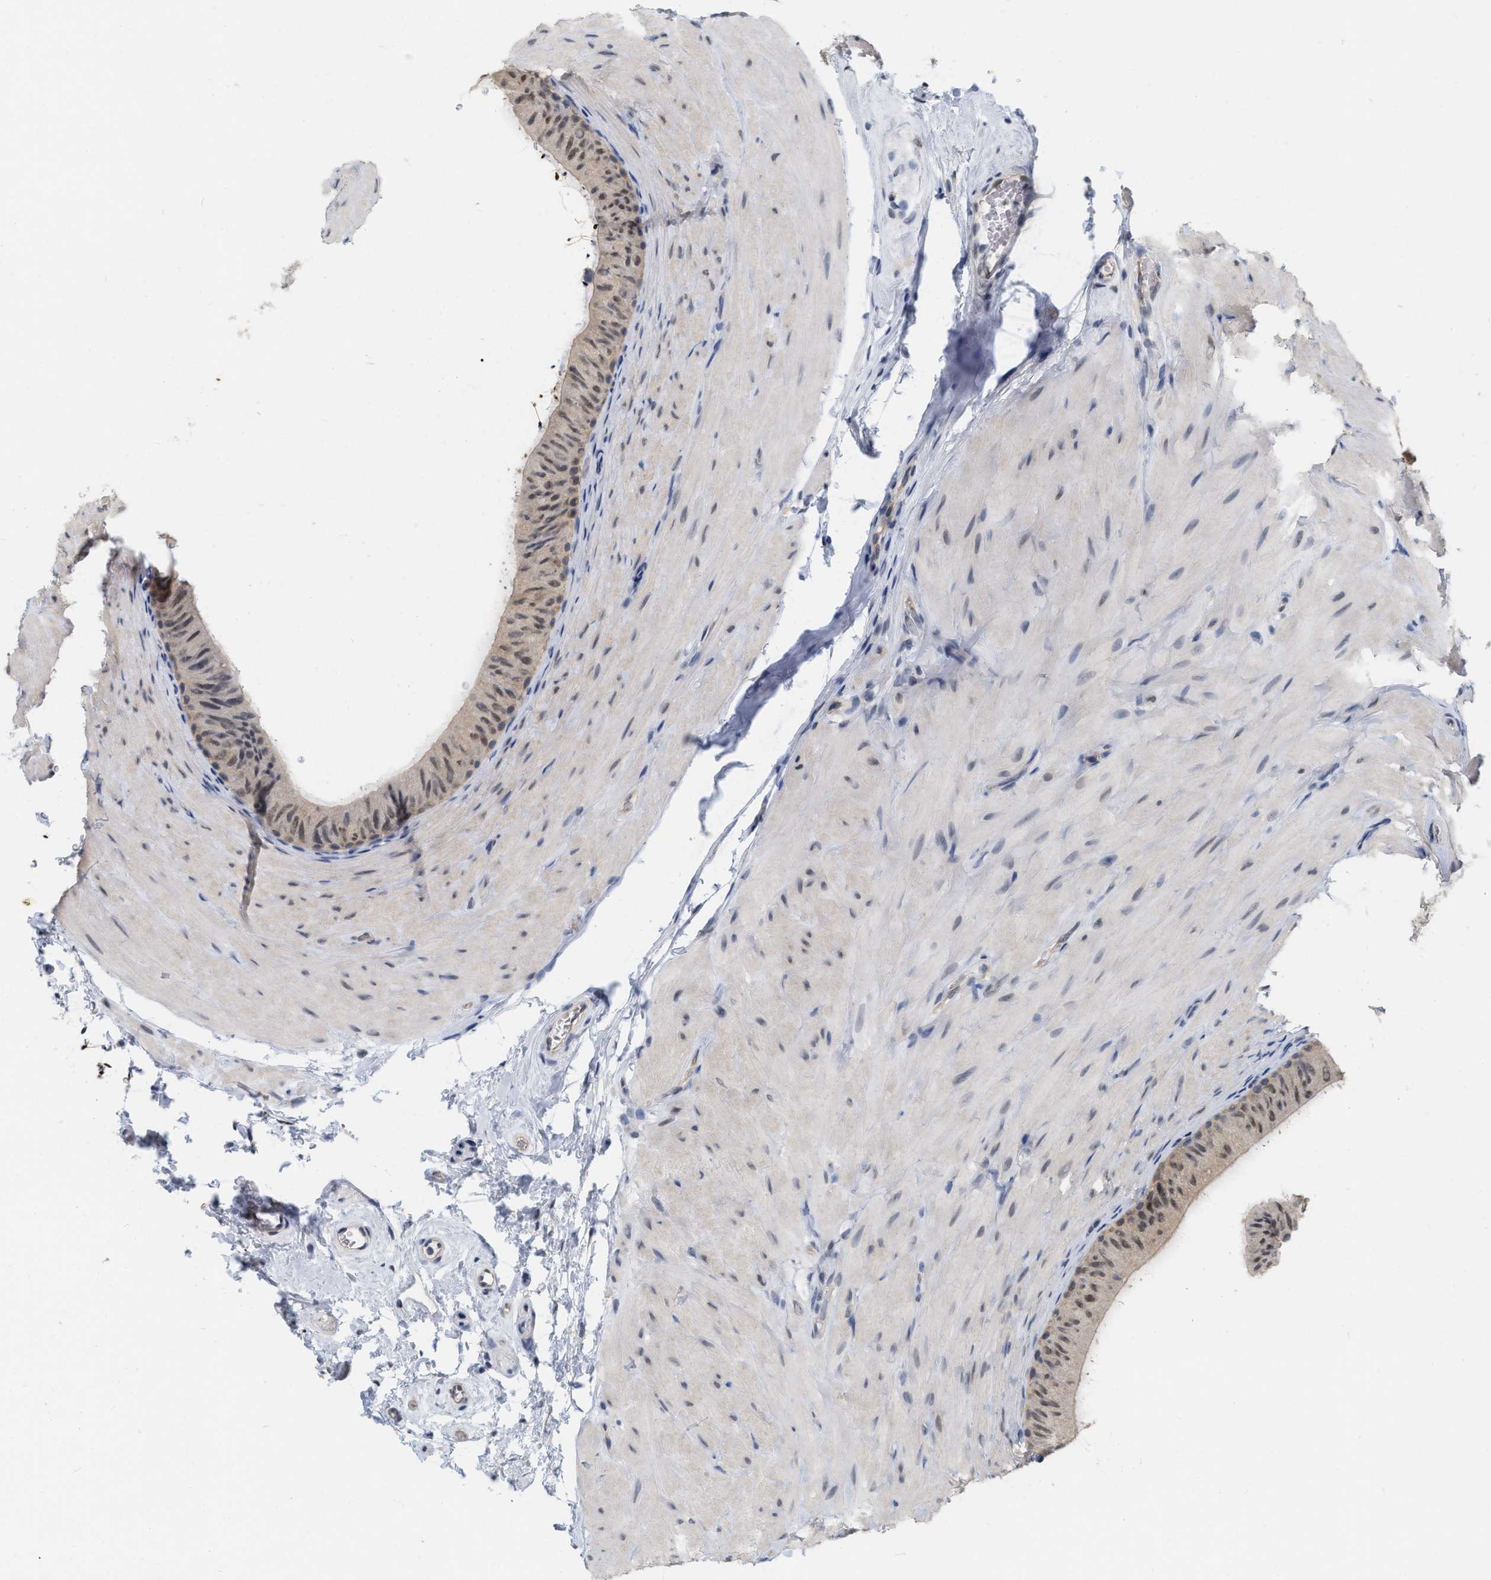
{"staining": {"intensity": "weak", "quantity": ">75%", "location": "cytoplasmic/membranous,nuclear"}, "tissue": "epididymis", "cell_type": "Glandular cells", "image_type": "normal", "snomed": [{"axis": "morphology", "description": "Normal tissue, NOS"}, {"axis": "topography", "description": "Epididymis"}], "caption": "Protein expression analysis of normal epididymis demonstrates weak cytoplasmic/membranous,nuclear staining in approximately >75% of glandular cells. (IHC, brightfield microscopy, high magnification).", "gene": "RUVBL1", "patient": {"sex": "male", "age": 34}}